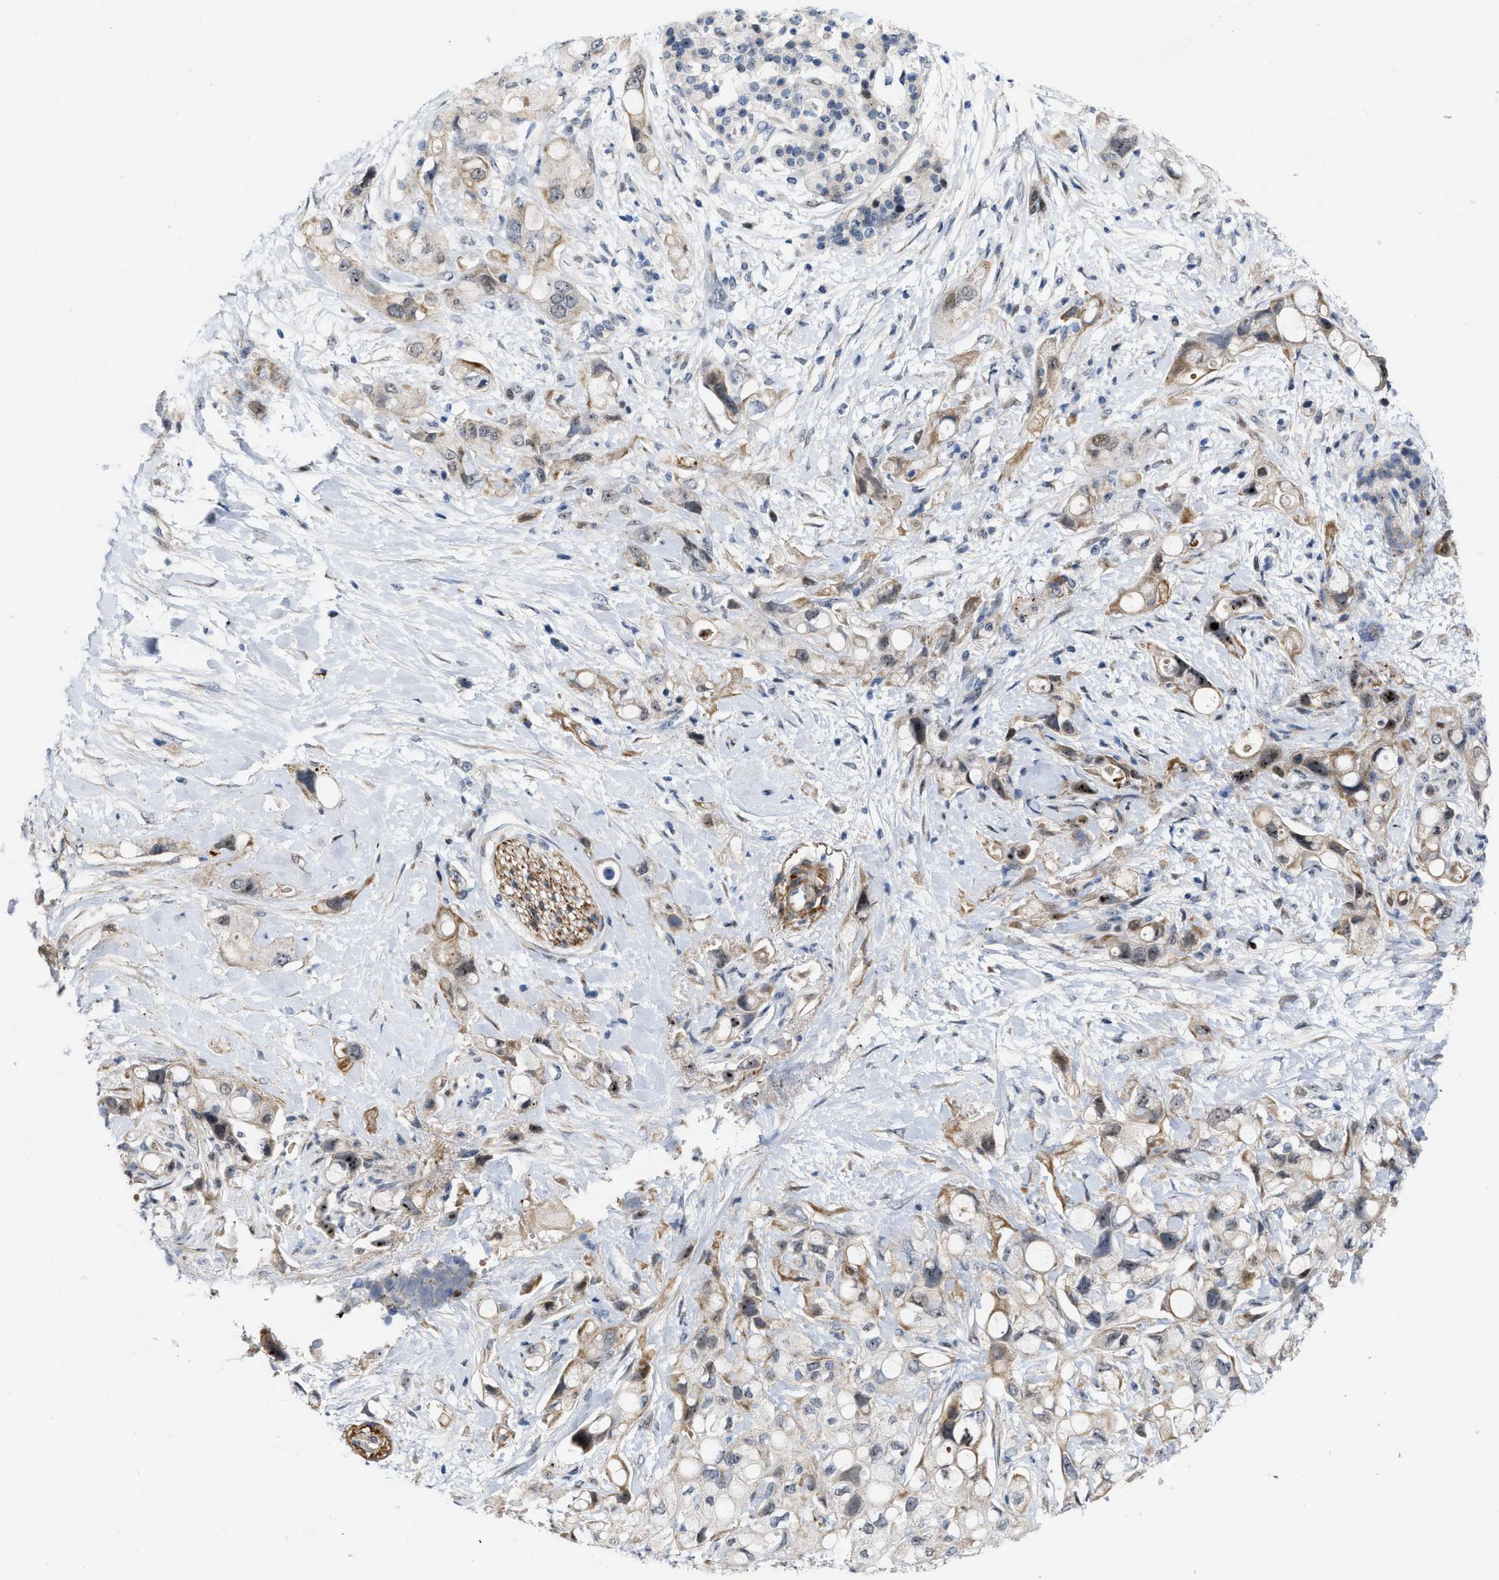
{"staining": {"intensity": "moderate", "quantity": "25%-75%", "location": "cytoplasmic/membranous,nuclear"}, "tissue": "pancreatic cancer", "cell_type": "Tumor cells", "image_type": "cancer", "snomed": [{"axis": "morphology", "description": "Adenocarcinoma, NOS"}, {"axis": "topography", "description": "Pancreas"}], "caption": "There is medium levels of moderate cytoplasmic/membranous and nuclear staining in tumor cells of pancreatic cancer, as demonstrated by immunohistochemical staining (brown color).", "gene": "POLR1F", "patient": {"sex": "female", "age": 56}}